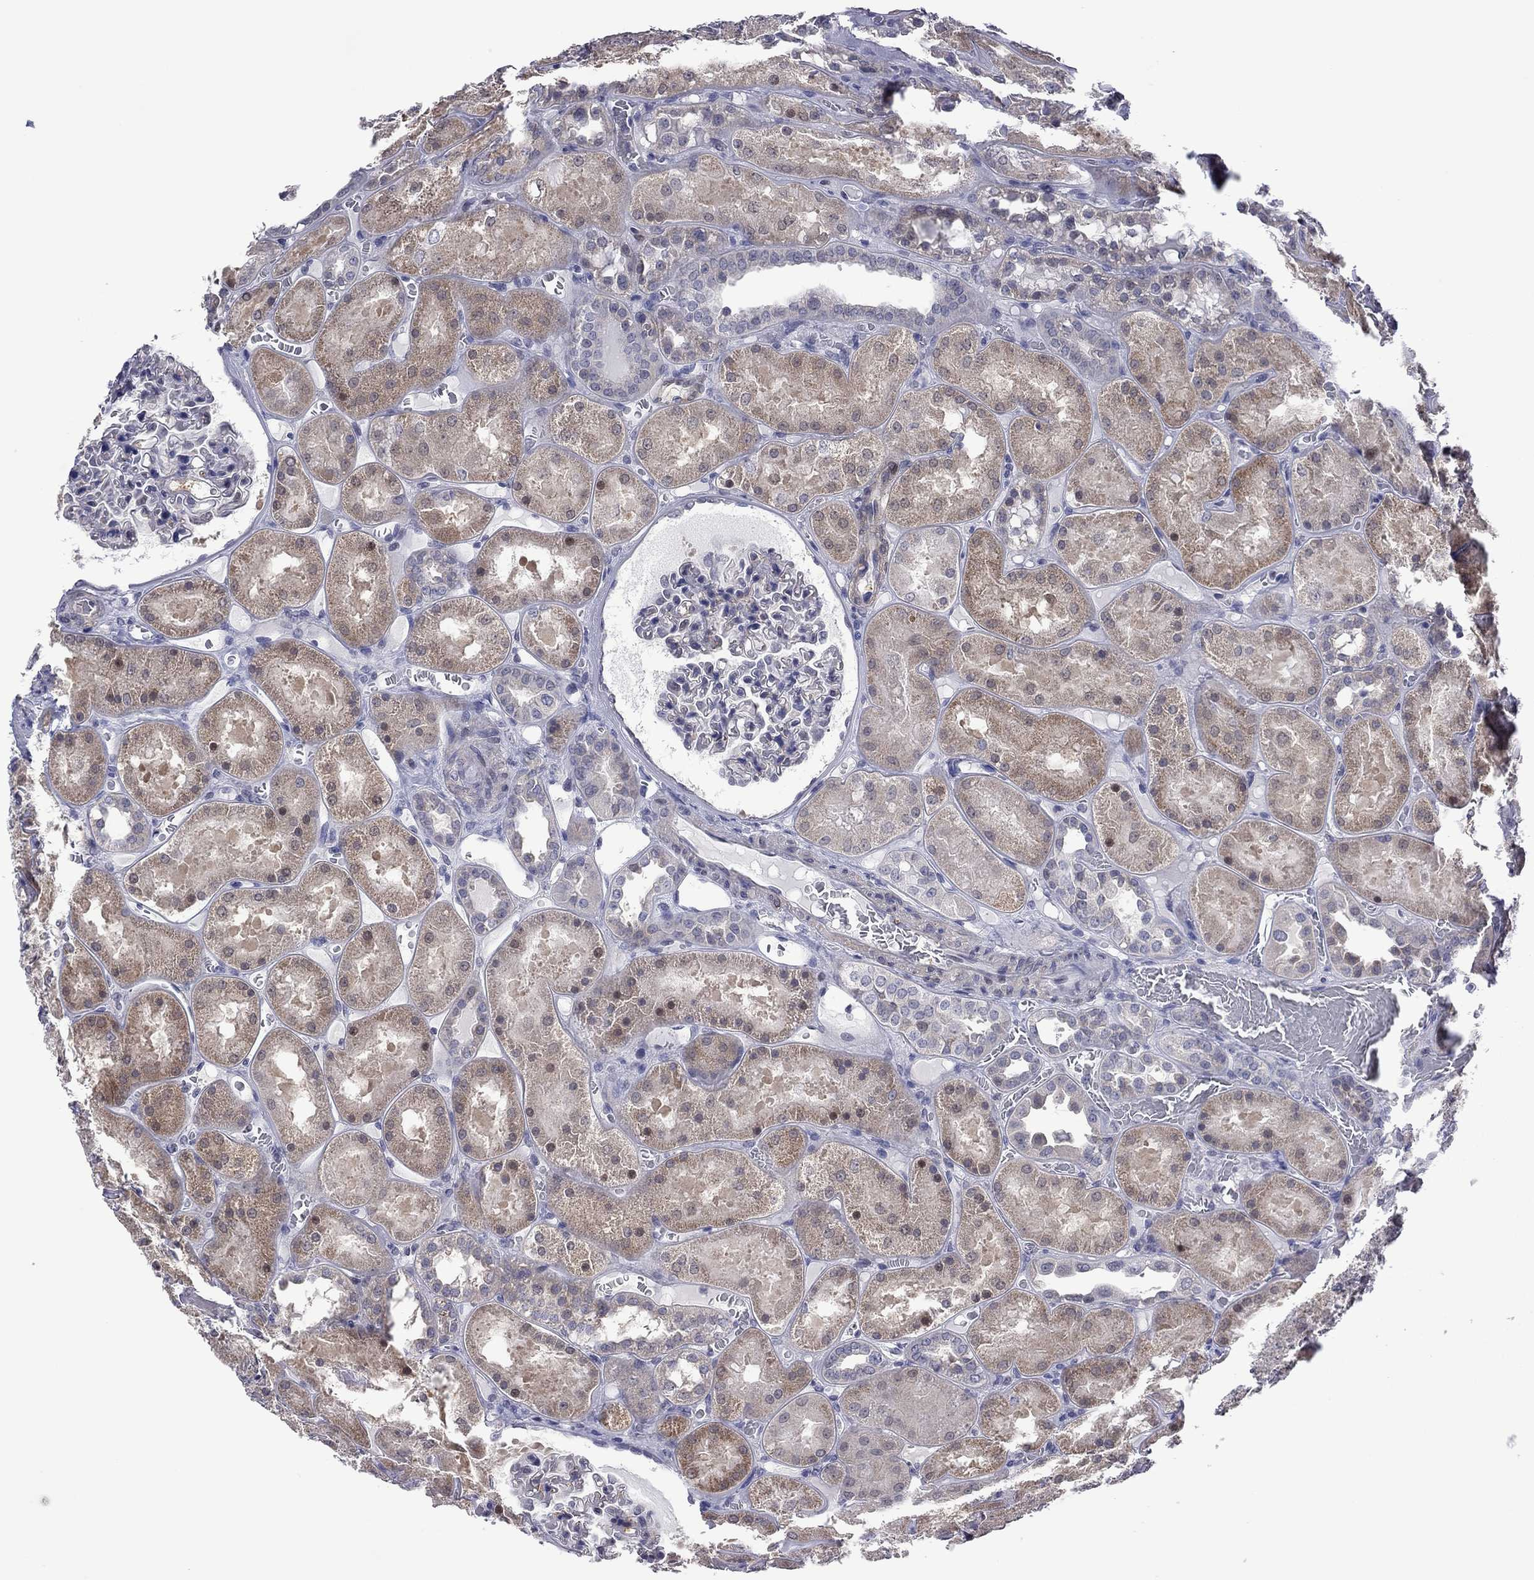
{"staining": {"intensity": "negative", "quantity": "none", "location": "none"}, "tissue": "kidney", "cell_type": "Cells in glomeruli", "image_type": "normal", "snomed": [{"axis": "morphology", "description": "Normal tissue, NOS"}, {"axis": "topography", "description": "Kidney"}], "caption": "A photomicrograph of kidney stained for a protein displays no brown staining in cells in glomeruli.", "gene": "POU5F2", "patient": {"sex": "male", "age": 73}}